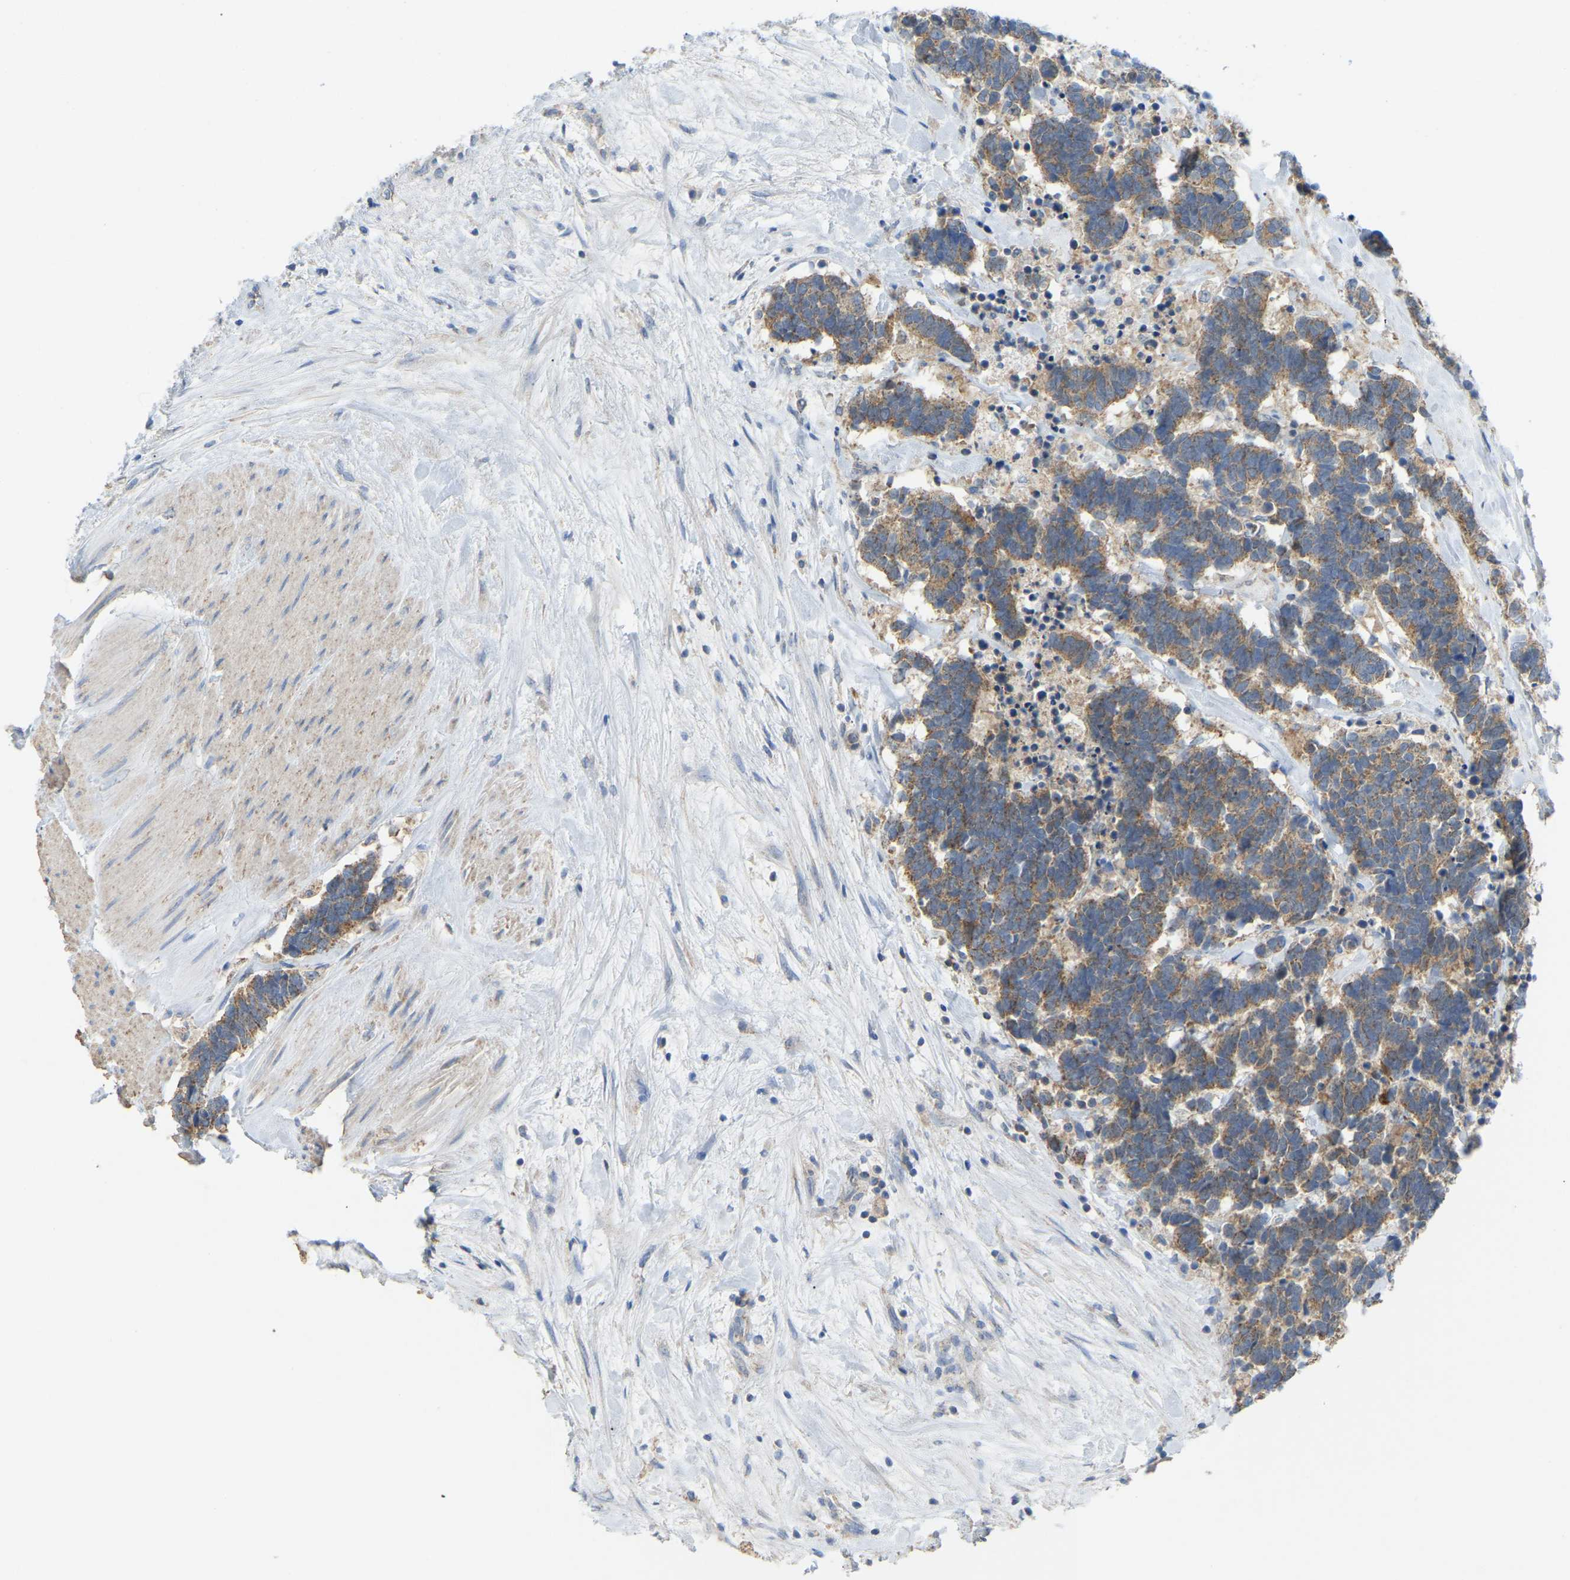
{"staining": {"intensity": "moderate", "quantity": ">75%", "location": "cytoplasmic/membranous"}, "tissue": "carcinoid", "cell_type": "Tumor cells", "image_type": "cancer", "snomed": [{"axis": "morphology", "description": "Carcinoma, NOS"}, {"axis": "morphology", "description": "Carcinoid, malignant, NOS"}, {"axis": "topography", "description": "Urinary bladder"}], "caption": "This photomicrograph shows carcinoid stained with immunohistochemistry to label a protein in brown. The cytoplasmic/membranous of tumor cells show moderate positivity for the protein. Nuclei are counter-stained blue.", "gene": "SERPINB5", "patient": {"sex": "male", "age": 57}}